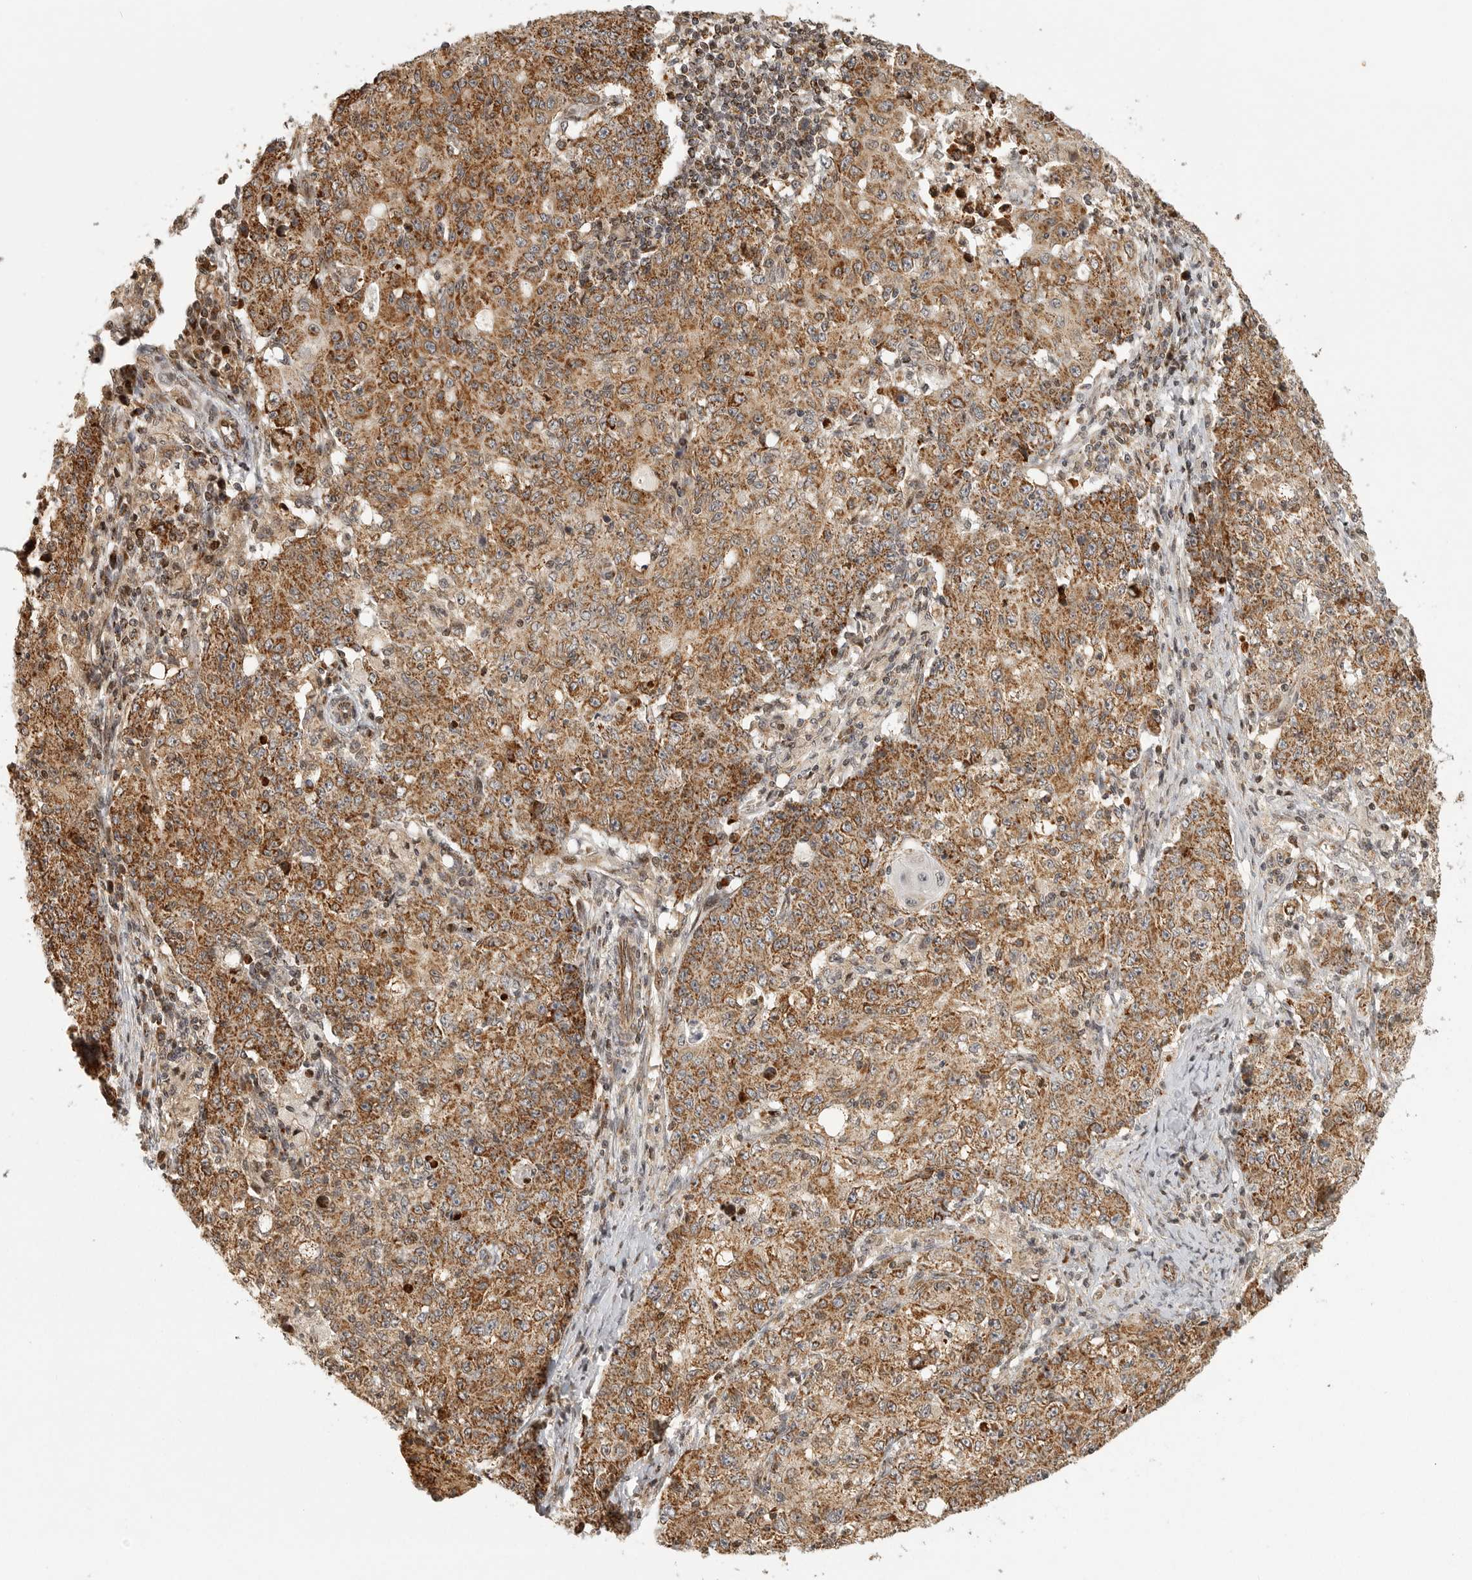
{"staining": {"intensity": "moderate", "quantity": ">75%", "location": "cytoplasmic/membranous"}, "tissue": "ovarian cancer", "cell_type": "Tumor cells", "image_type": "cancer", "snomed": [{"axis": "morphology", "description": "Carcinoma, endometroid"}, {"axis": "topography", "description": "Ovary"}], "caption": "Protein staining of ovarian endometroid carcinoma tissue displays moderate cytoplasmic/membranous staining in approximately >75% of tumor cells. (DAB IHC with brightfield microscopy, high magnification).", "gene": "NARS2", "patient": {"sex": "female", "age": 42}}